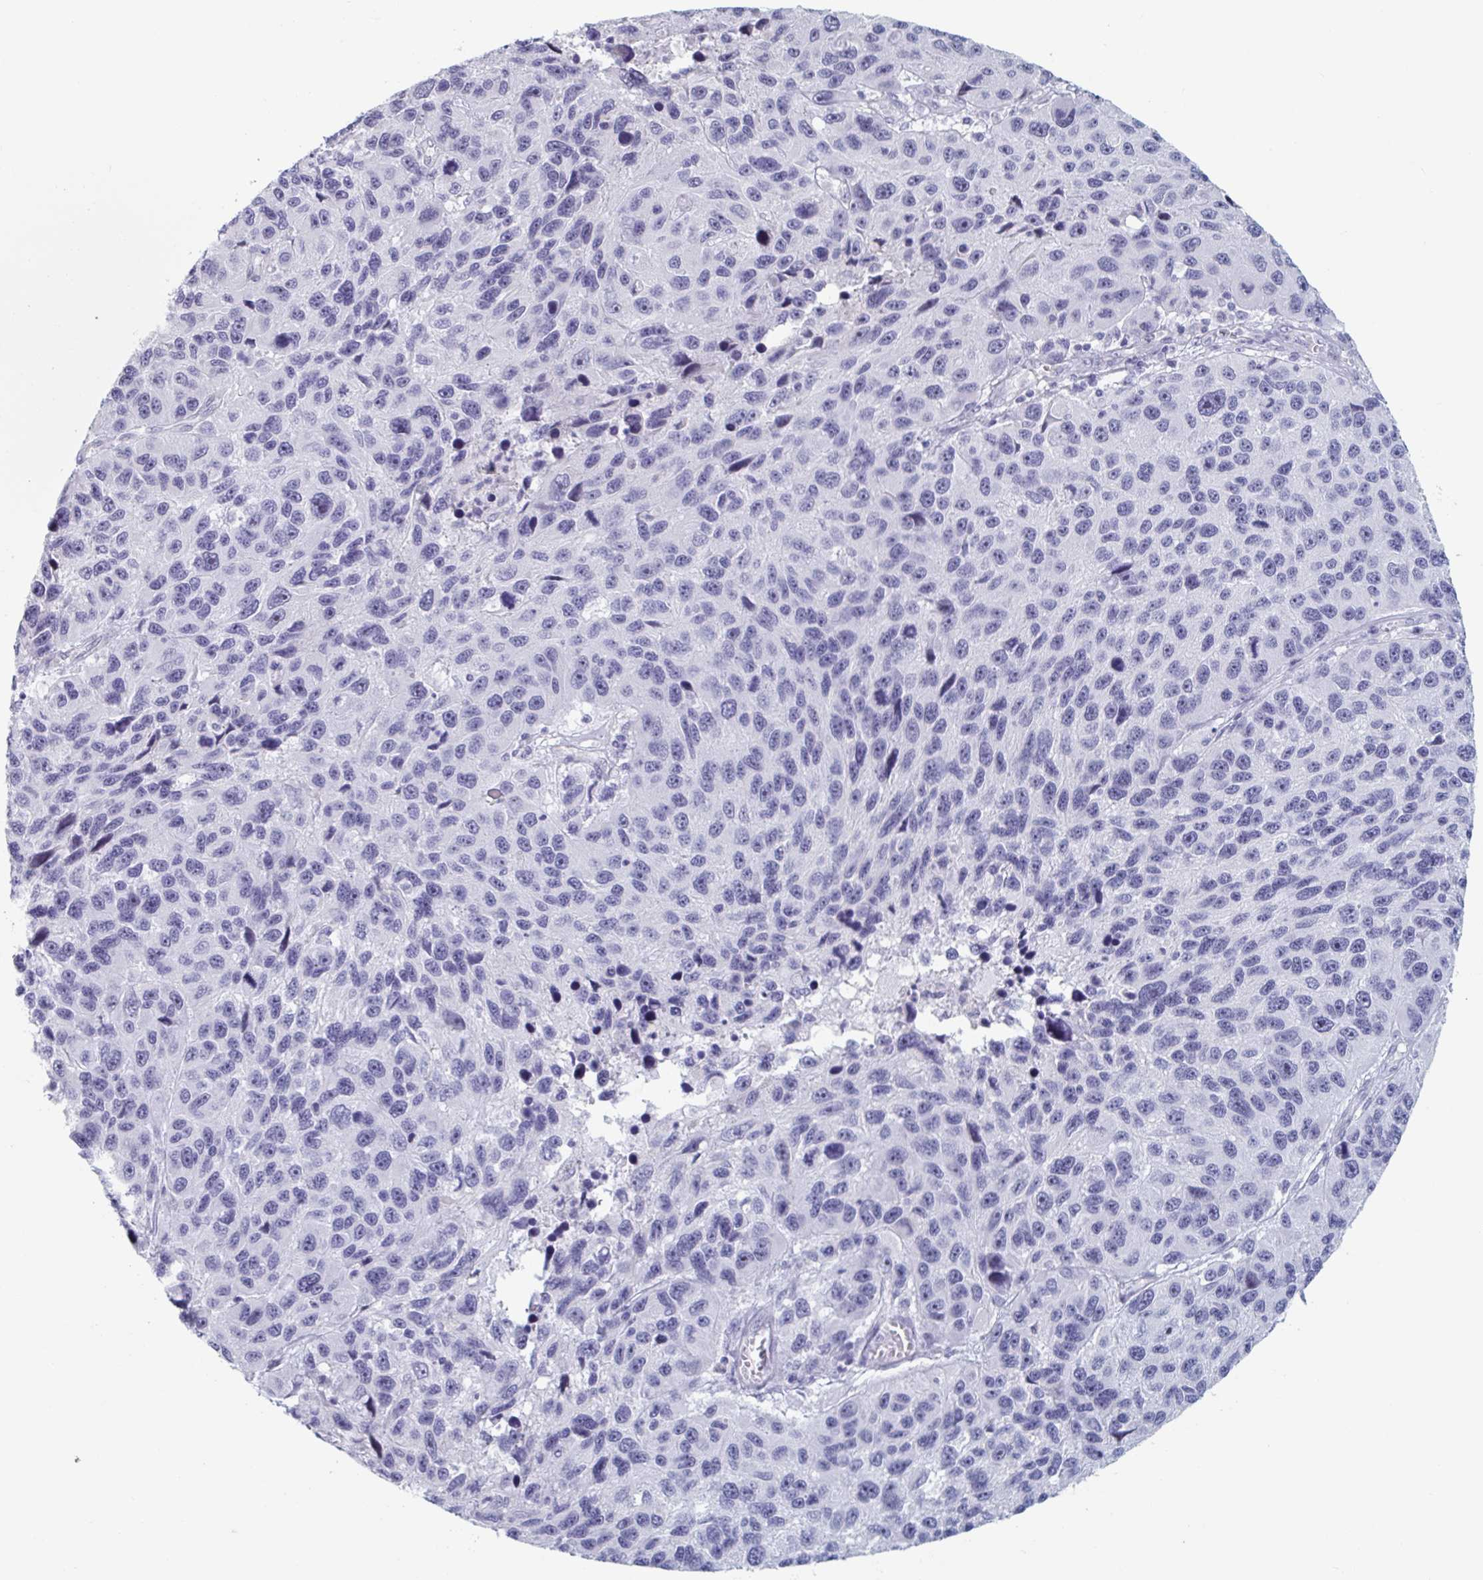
{"staining": {"intensity": "negative", "quantity": "none", "location": "none"}, "tissue": "melanoma", "cell_type": "Tumor cells", "image_type": "cancer", "snomed": [{"axis": "morphology", "description": "Malignant melanoma, NOS"}, {"axis": "topography", "description": "Skin"}], "caption": "There is no significant expression in tumor cells of melanoma.", "gene": "FOXA1", "patient": {"sex": "male", "age": 53}}